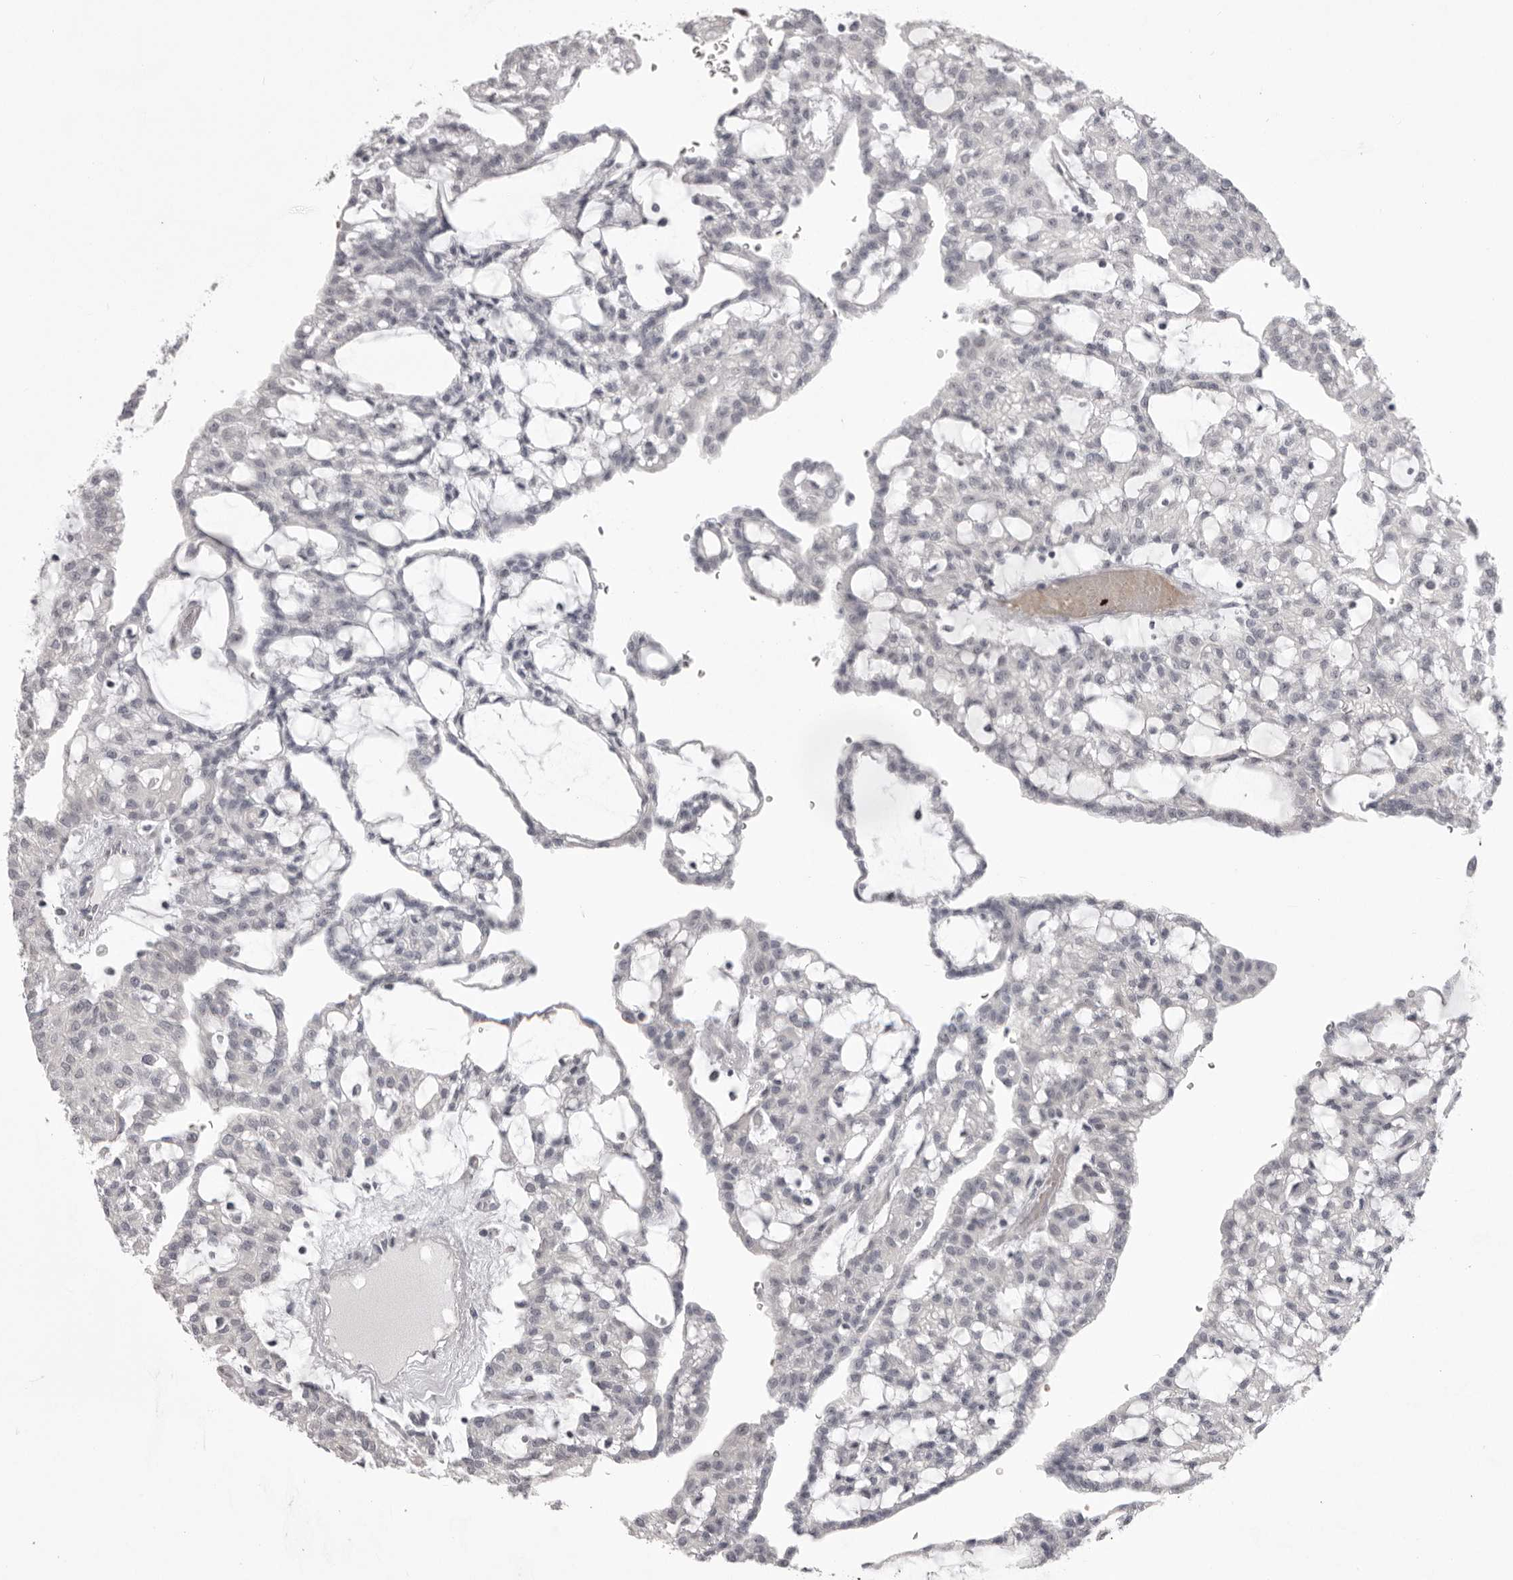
{"staining": {"intensity": "negative", "quantity": "none", "location": "none"}, "tissue": "renal cancer", "cell_type": "Tumor cells", "image_type": "cancer", "snomed": [{"axis": "morphology", "description": "Adenocarcinoma, NOS"}, {"axis": "topography", "description": "Kidney"}], "caption": "An immunohistochemistry (IHC) histopathology image of adenocarcinoma (renal) is shown. There is no staining in tumor cells of adenocarcinoma (renal). The staining was performed using DAB to visualize the protein expression in brown, while the nuclei were stained in blue with hematoxylin (Magnification: 20x).", "gene": "EPHA10", "patient": {"sex": "male", "age": 63}}